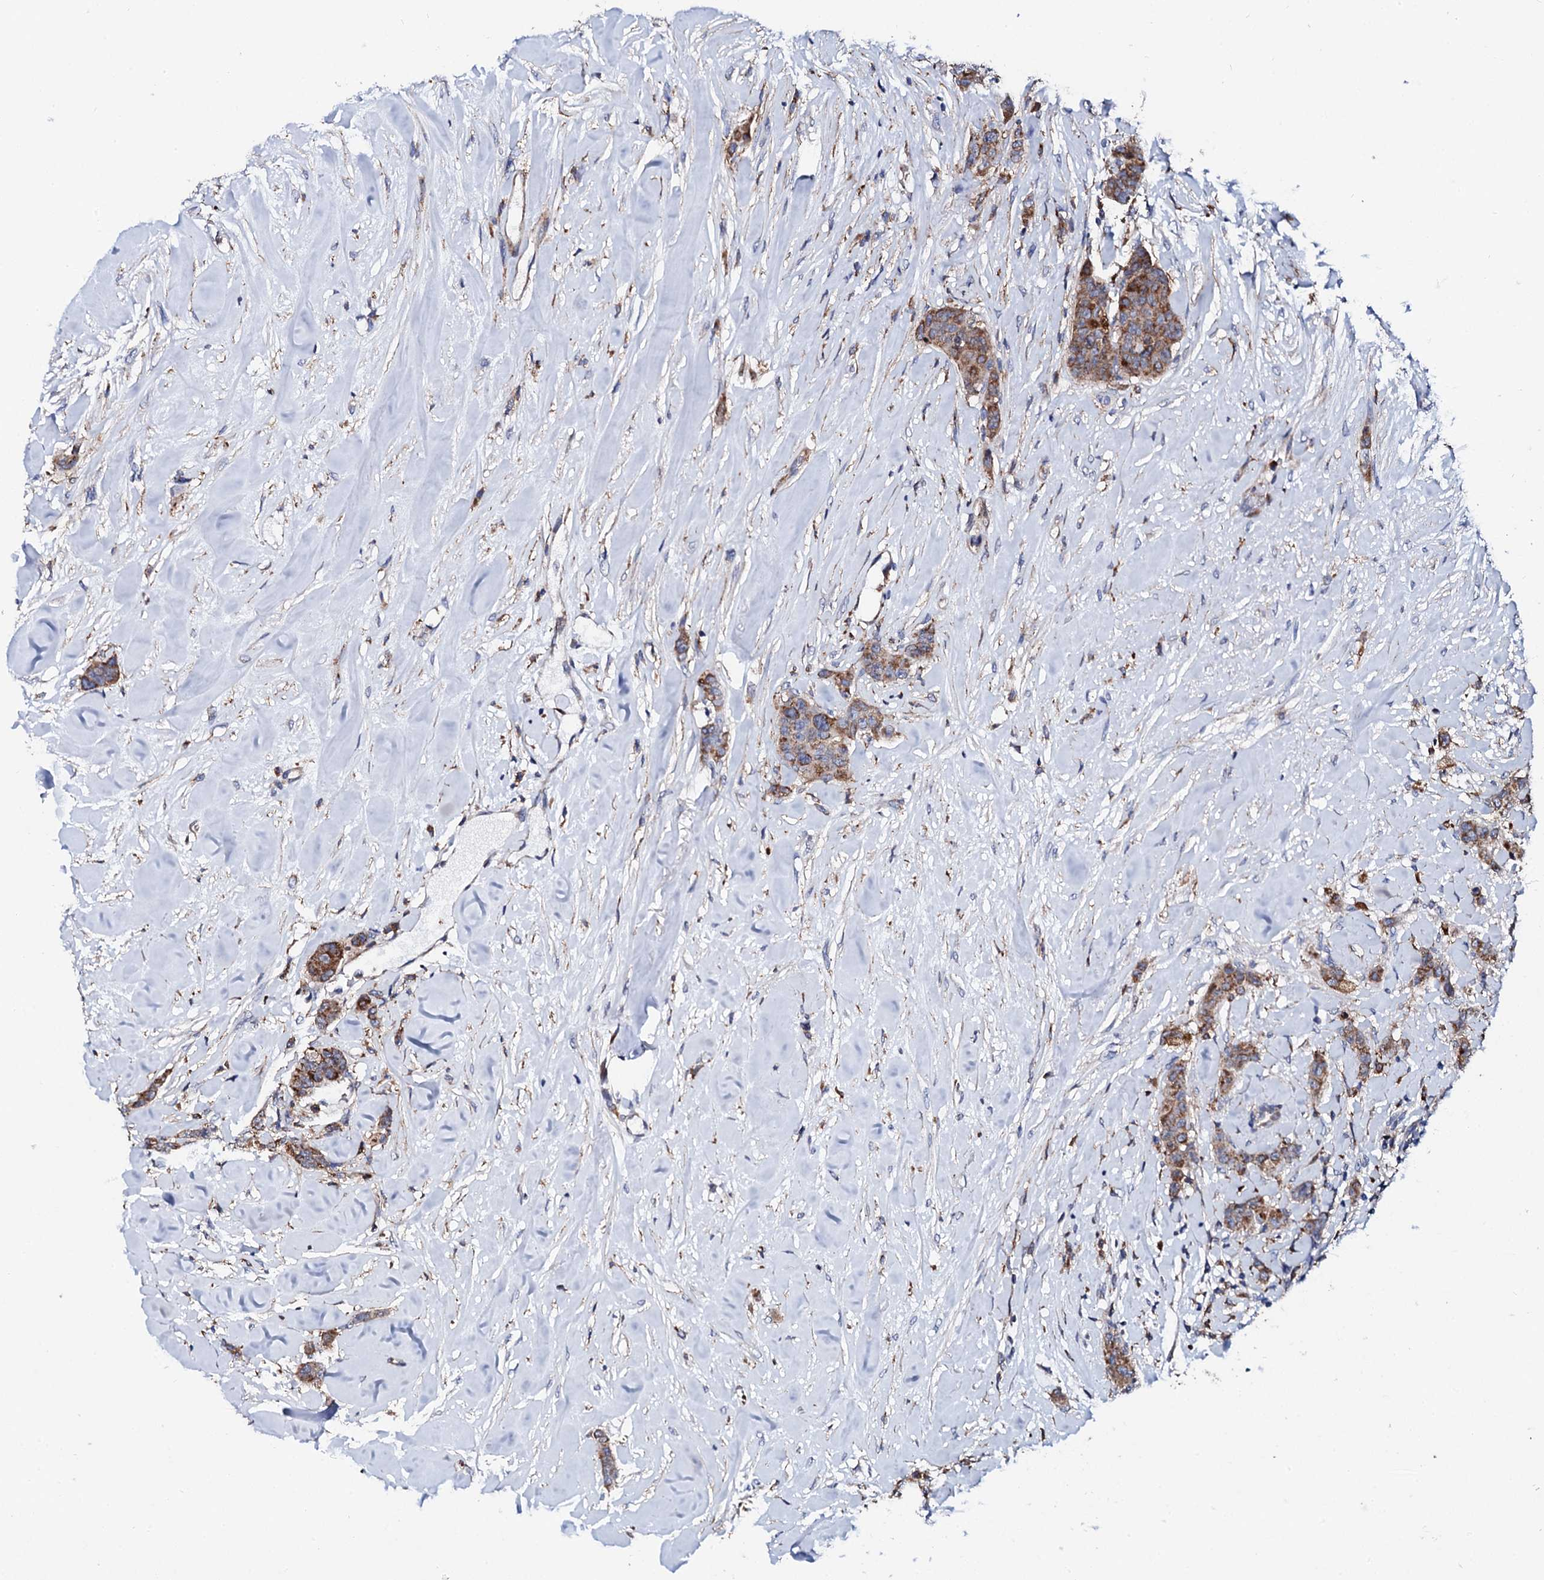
{"staining": {"intensity": "moderate", "quantity": ">75%", "location": "cytoplasmic/membranous"}, "tissue": "breast cancer", "cell_type": "Tumor cells", "image_type": "cancer", "snomed": [{"axis": "morphology", "description": "Duct carcinoma"}, {"axis": "topography", "description": "Breast"}], "caption": "High-magnification brightfield microscopy of breast cancer (infiltrating ductal carcinoma) stained with DAB (3,3'-diaminobenzidine) (brown) and counterstained with hematoxylin (blue). tumor cells exhibit moderate cytoplasmic/membranous positivity is identified in approximately>75% of cells. The protein of interest is stained brown, and the nuclei are stained in blue (DAB (3,3'-diaminobenzidine) IHC with brightfield microscopy, high magnification).", "gene": "TCIRG1", "patient": {"sex": "female", "age": 40}}